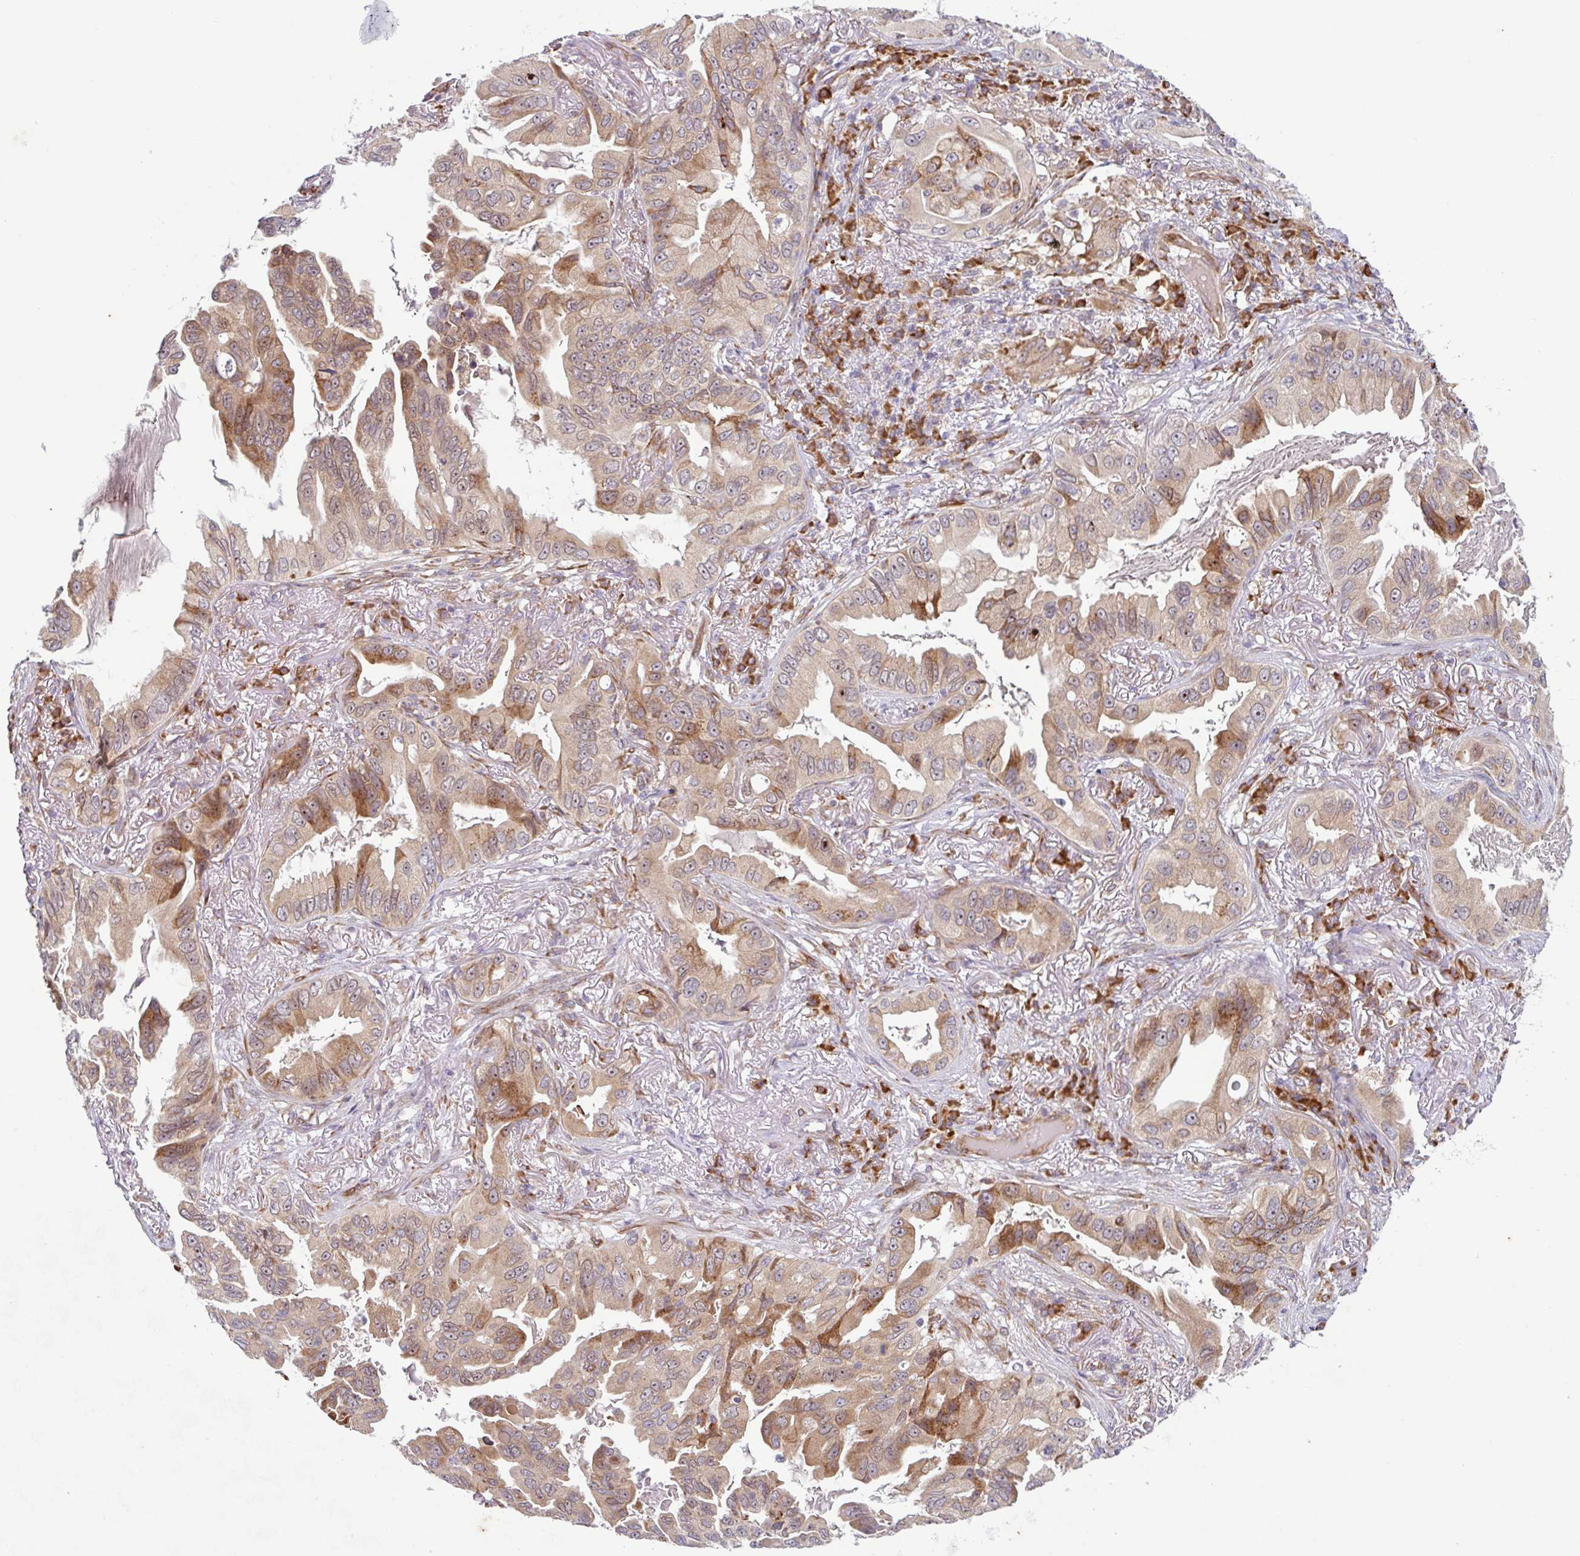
{"staining": {"intensity": "moderate", "quantity": ">75%", "location": "cytoplasmic/membranous"}, "tissue": "lung cancer", "cell_type": "Tumor cells", "image_type": "cancer", "snomed": [{"axis": "morphology", "description": "Adenocarcinoma, NOS"}, {"axis": "topography", "description": "Lung"}], "caption": "A medium amount of moderate cytoplasmic/membranous expression is present in about >75% of tumor cells in lung cancer (adenocarcinoma) tissue.", "gene": "RIT1", "patient": {"sex": "female", "age": 69}}